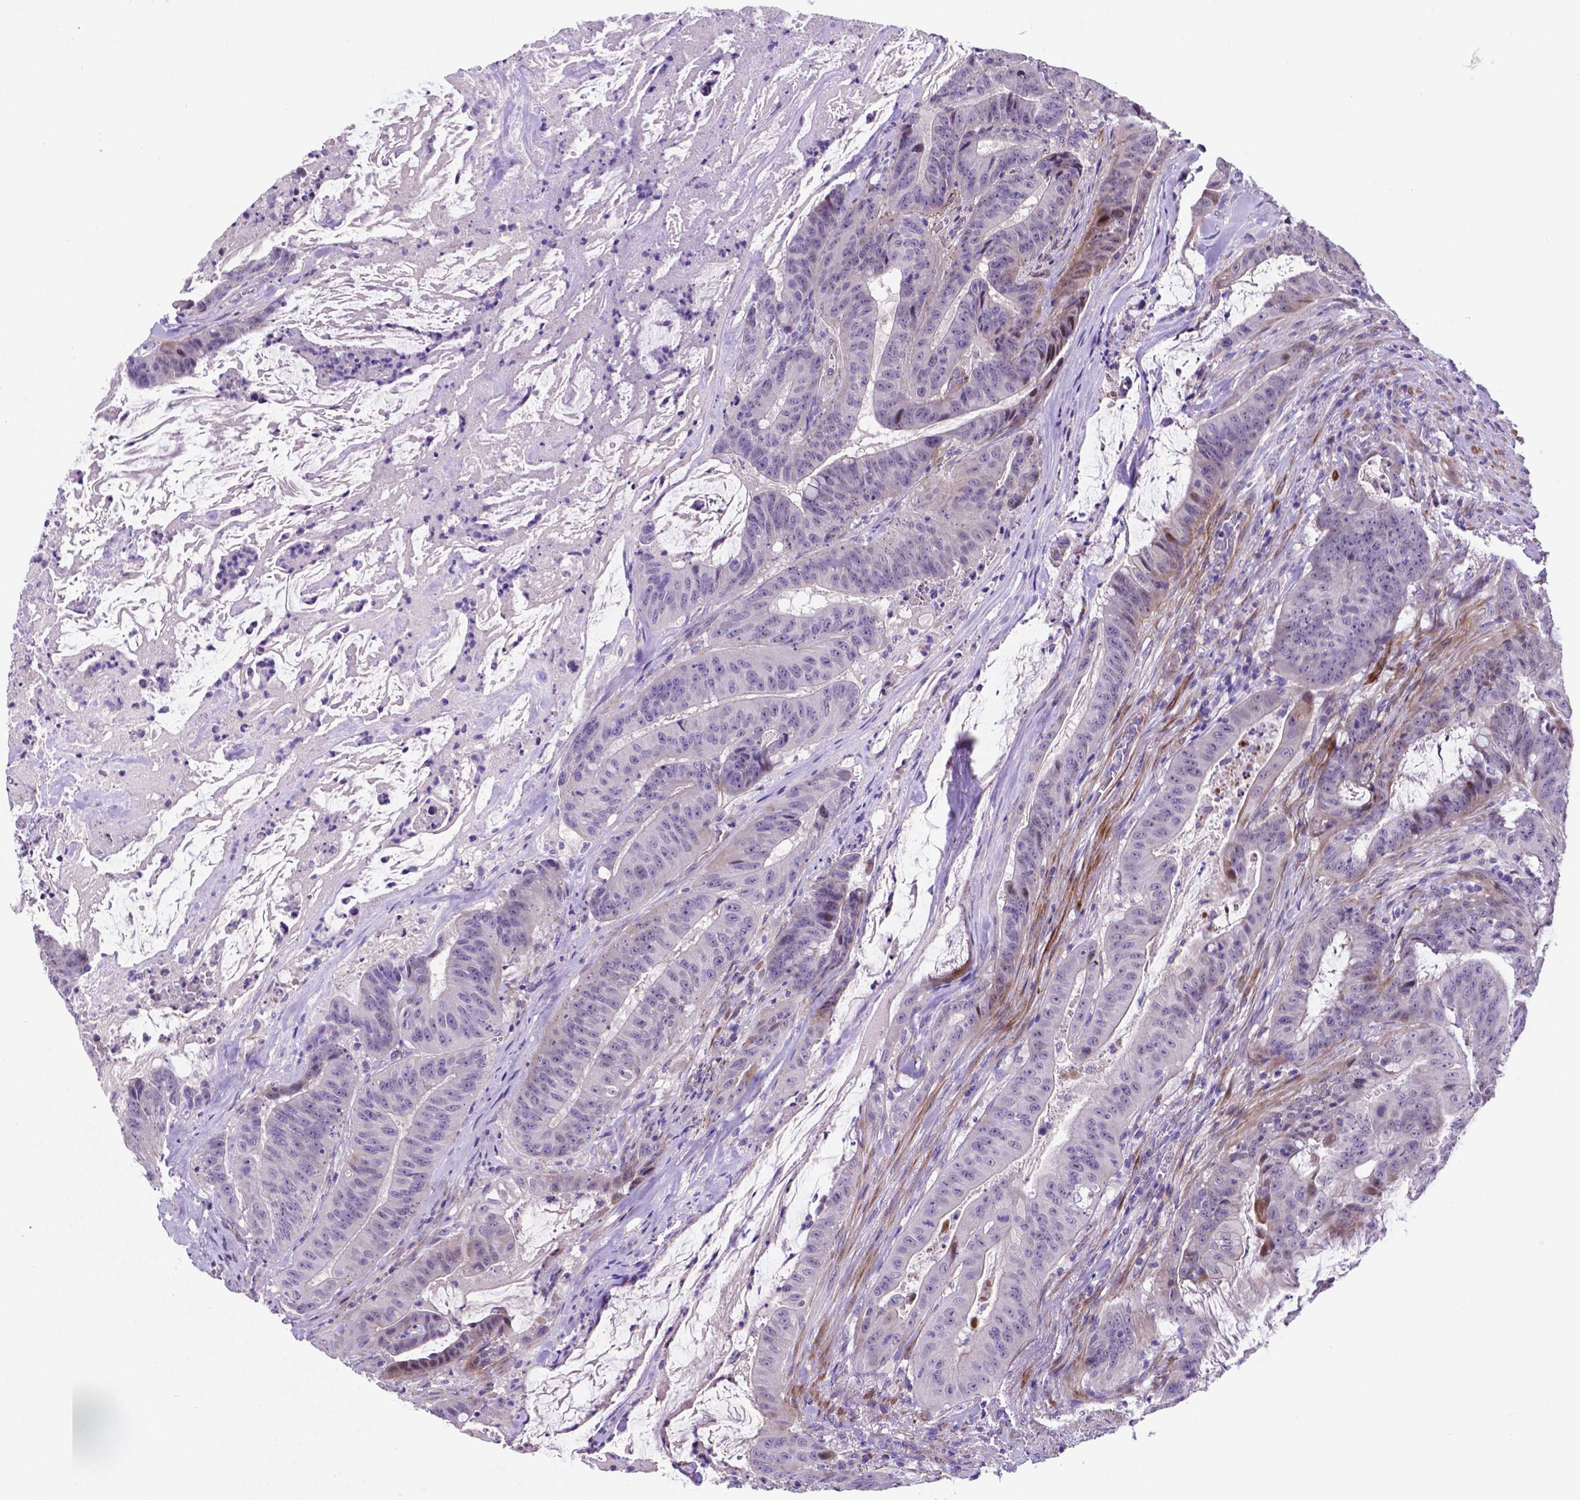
{"staining": {"intensity": "negative", "quantity": "none", "location": "none"}, "tissue": "colorectal cancer", "cell_type": "Tumor cells", "image_type": "cancer", "snomed": [{"axis": "morphology", "description": "Adenocarcinoma, NOS"}, {"axis": "topography", "description": "Colon"}], "caption": "Immunohistochemistry (IHC) histopathology image of neoplastic tissue: colorectal cancer (adenocarcinoma) stained with DAB shows no significant protein staining in tumor cells.", "gene": "PFKFB4", "patient": {"sex": "male", "age": 33}}